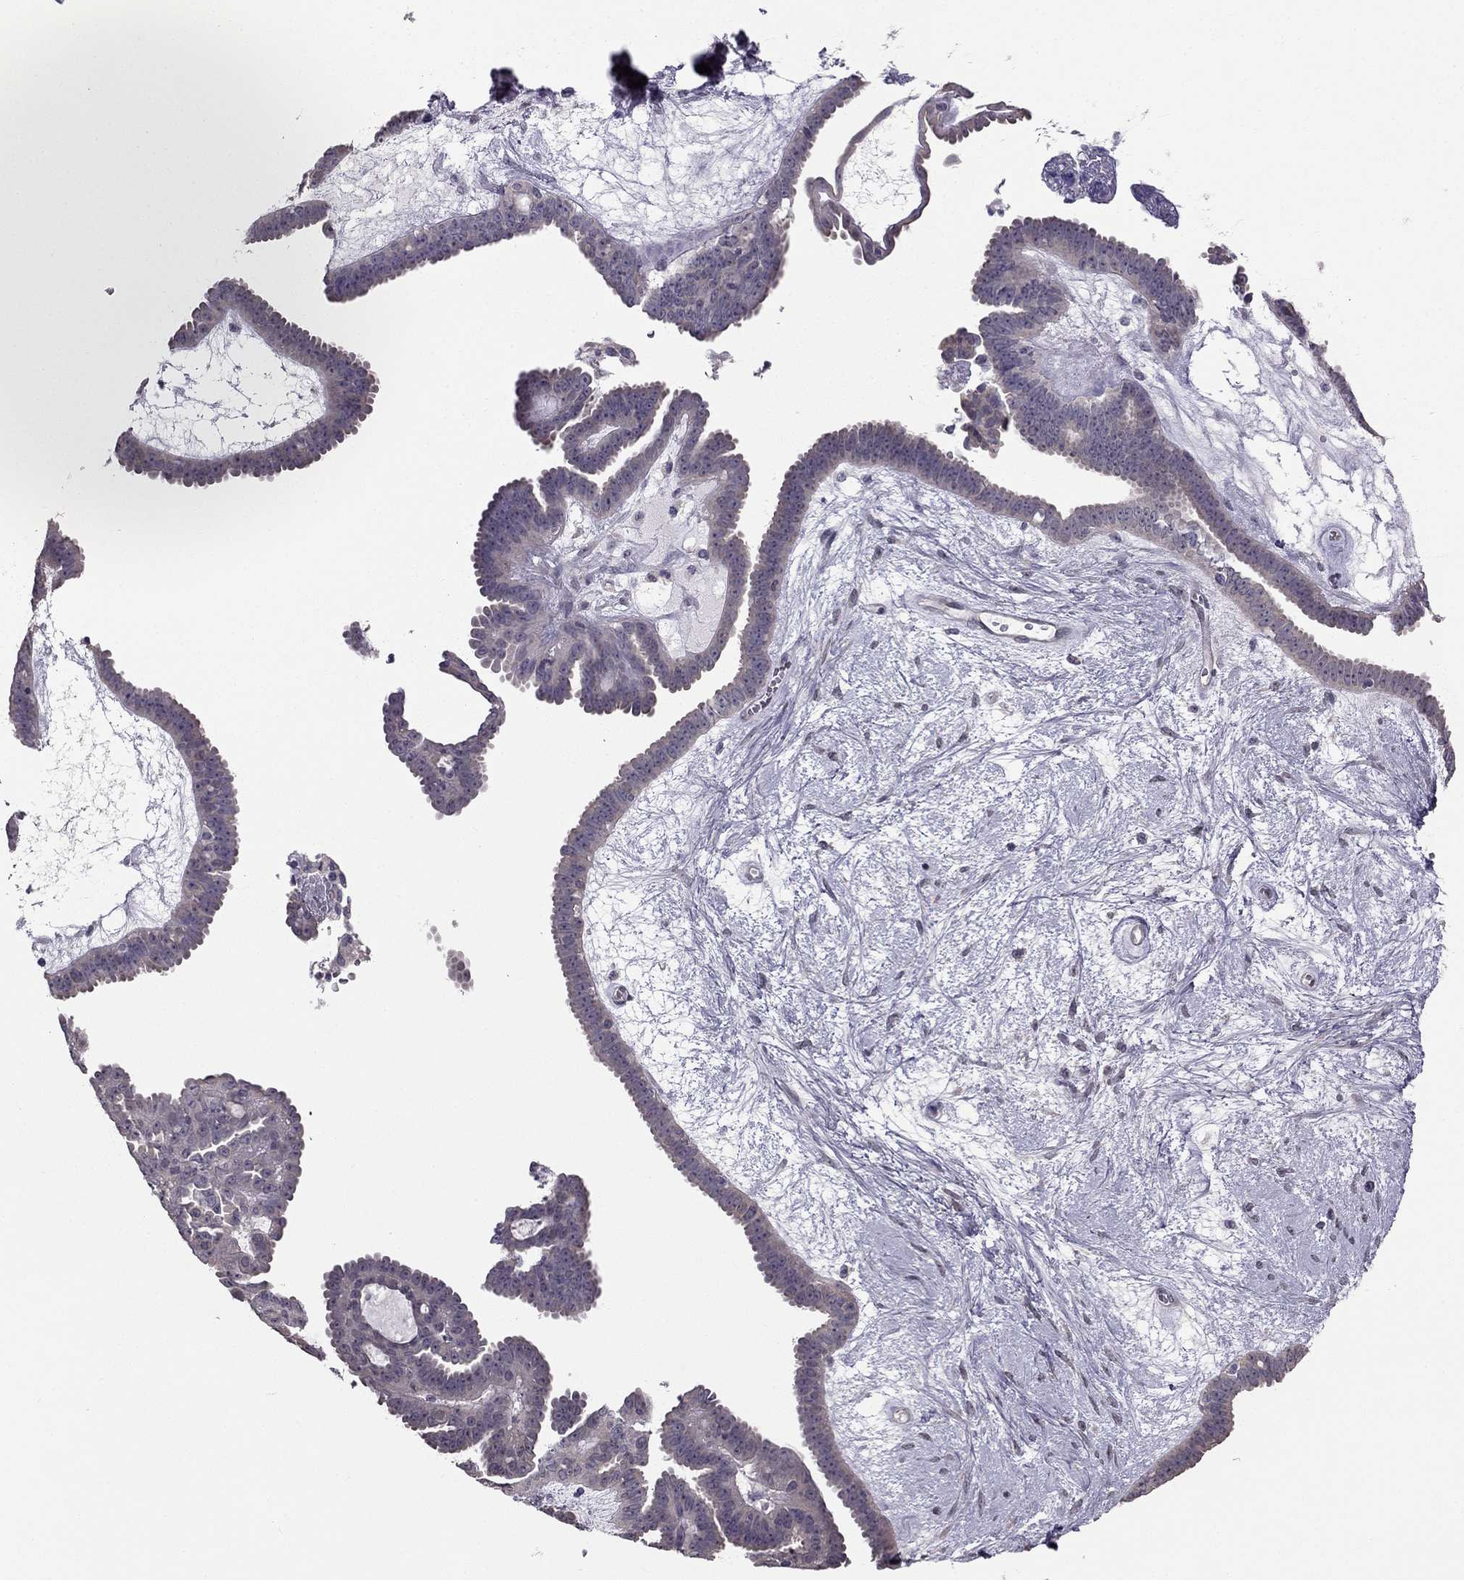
{"staining": {"intensity": "negative", "quantity": "none", "location": "none"}, "tissue": "ovarian cancer", "cell_type": "Tumor cells", "image_type": "cancer", "snomed": [{"axis": "morphology", "description": "Cystadenocarcinoma, serous, NOS"}, {"axis": "topography", "description": "Ovary"}], "caption": "Tumor cells are negative for brown protein staining in ovarian cancer (serous cystadenocarcinoma).", "gene": "HSFX1", "patient": {"sex": "female", "age": 71}}